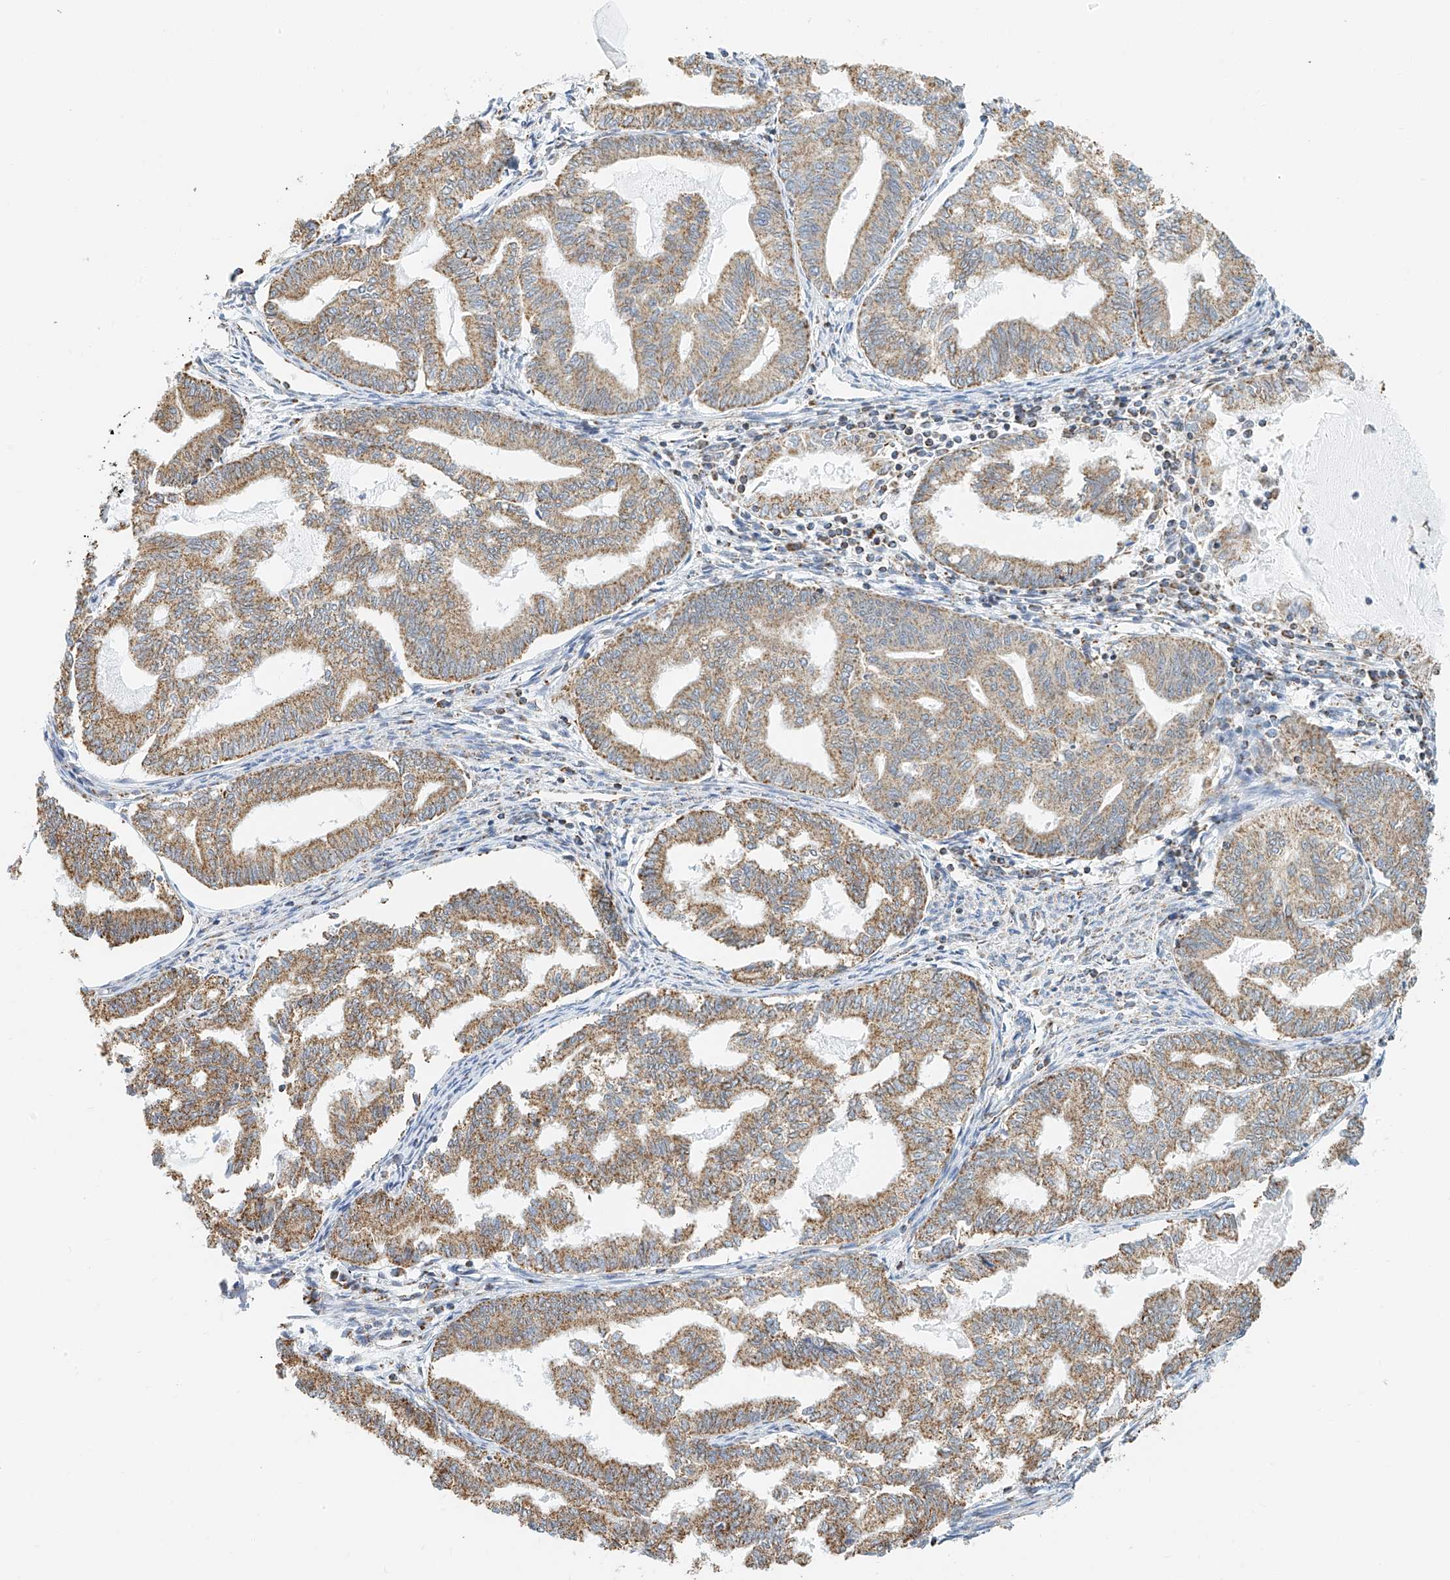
{"staining": {"intensity": "moderate", "quantity": ">75%", "location": "cytoplasmic/membranous"}, "tissue": "endometrial cancer", "cell_type": "Tumor cells", "image_type": "cancer", "snomed": [{"axis": "morphology", "description": "Adenocarcinoma, NOS"}, {"axis": "topography", "description": "Endometrium"}], "caption": "Endometrial cancer was stained to show a protein in brown. There is medium levels of moderate cytoplasmic/membranous staining in approximately >75% of tumor cells.", "gene": "NALCN", "patient": {"sex": "female", "age": 79}}